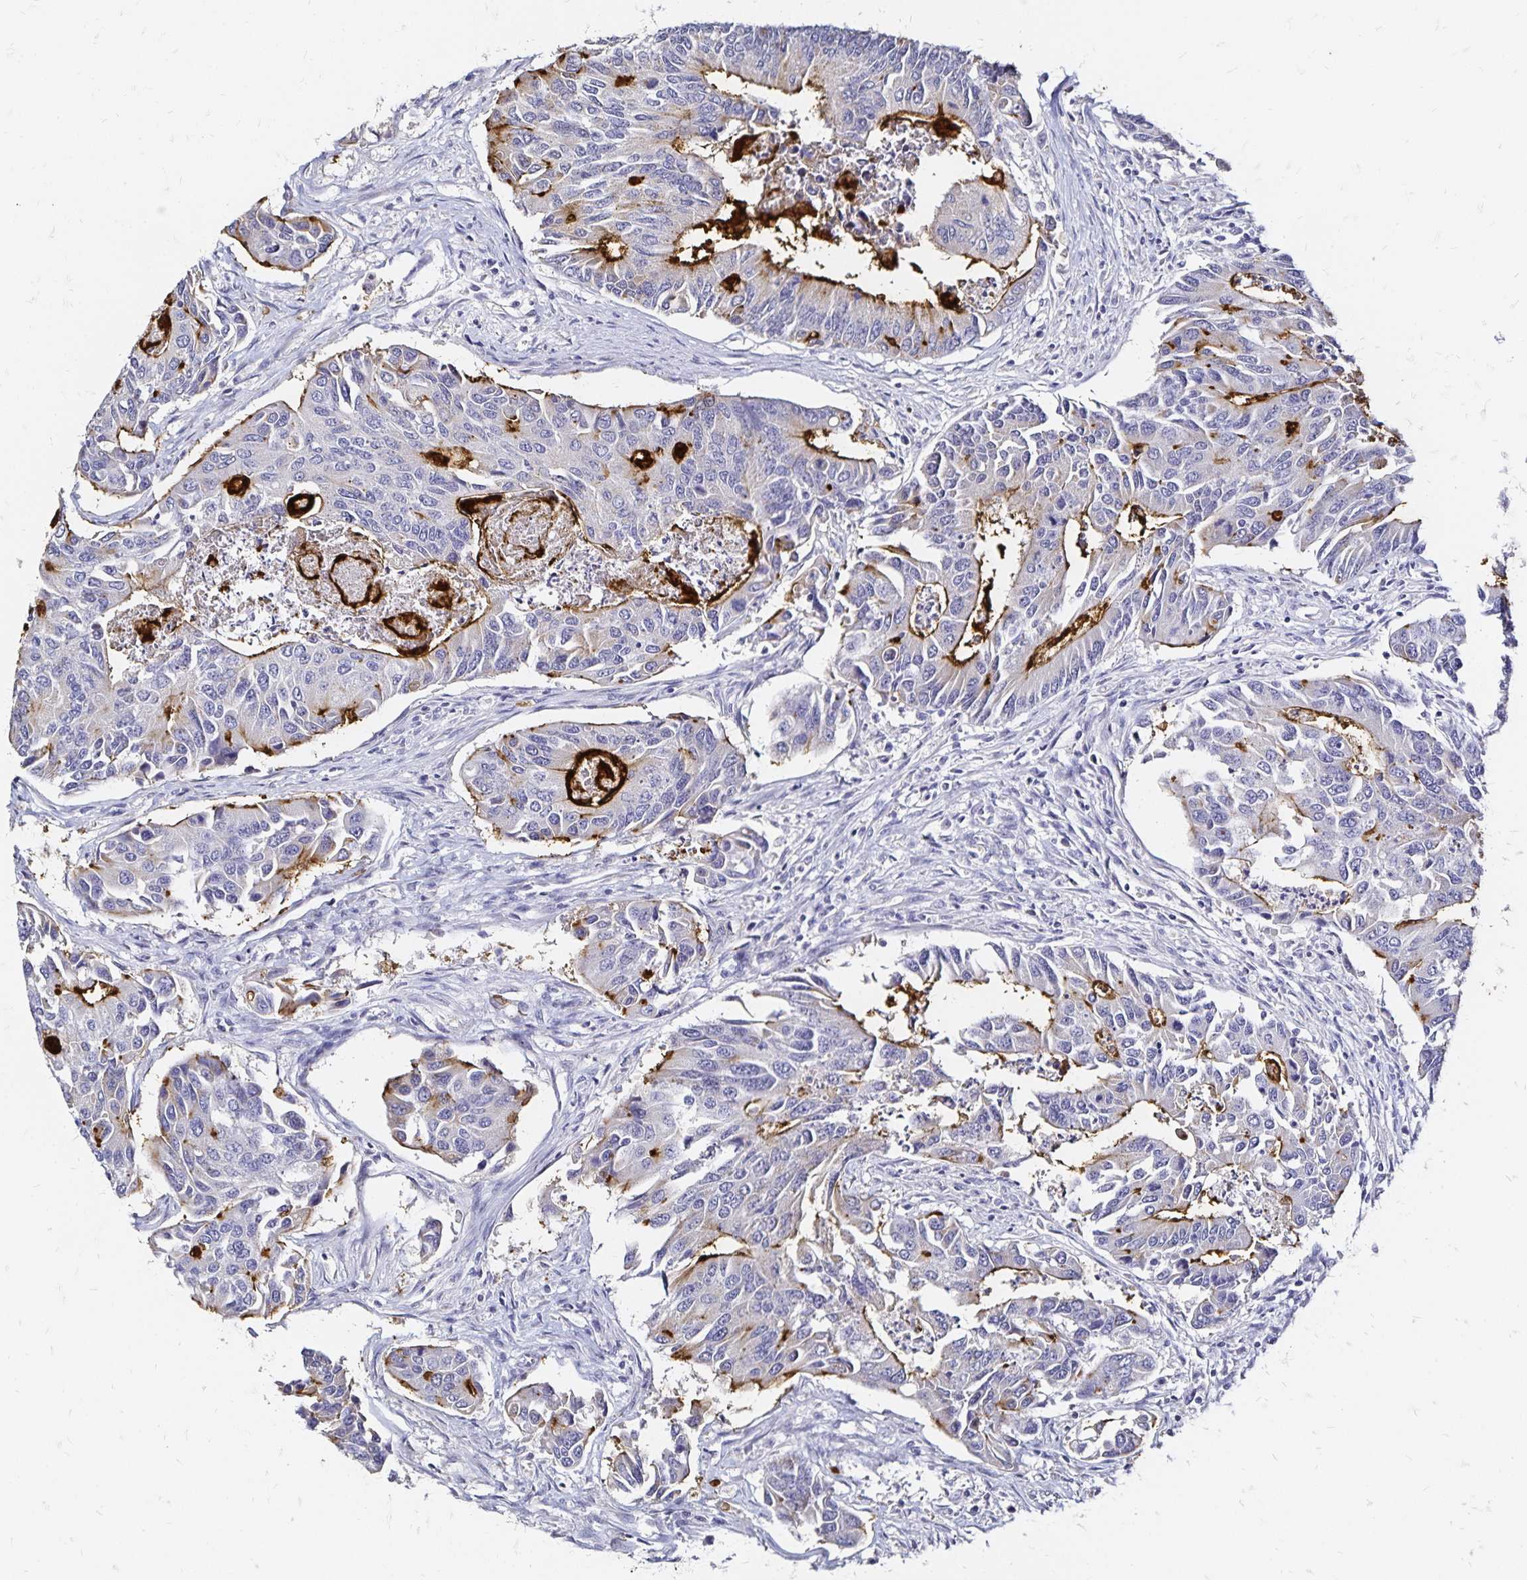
{"staining": {"intensity": "strong", "quantity": "<25%", "location": "cytoplasmic/membranous"}, "tissue": "colorectal cancer", "cell_type": "Tumor cells", "image_type": "cancer", "snomed": [{"axis": "morphology", "description": "Adenocarcinoma, NOS"}, {"axis": "topography", "description": "Colon"}], "caption": "Colorectal adenocarcinoma stained with a brown dye demonstrates strong cytoplasmic/membranous positive staining in approximately <25% of tumor cells.", "gene": "SLC5A1", "patient": {"sex": "female", "age": 67}}